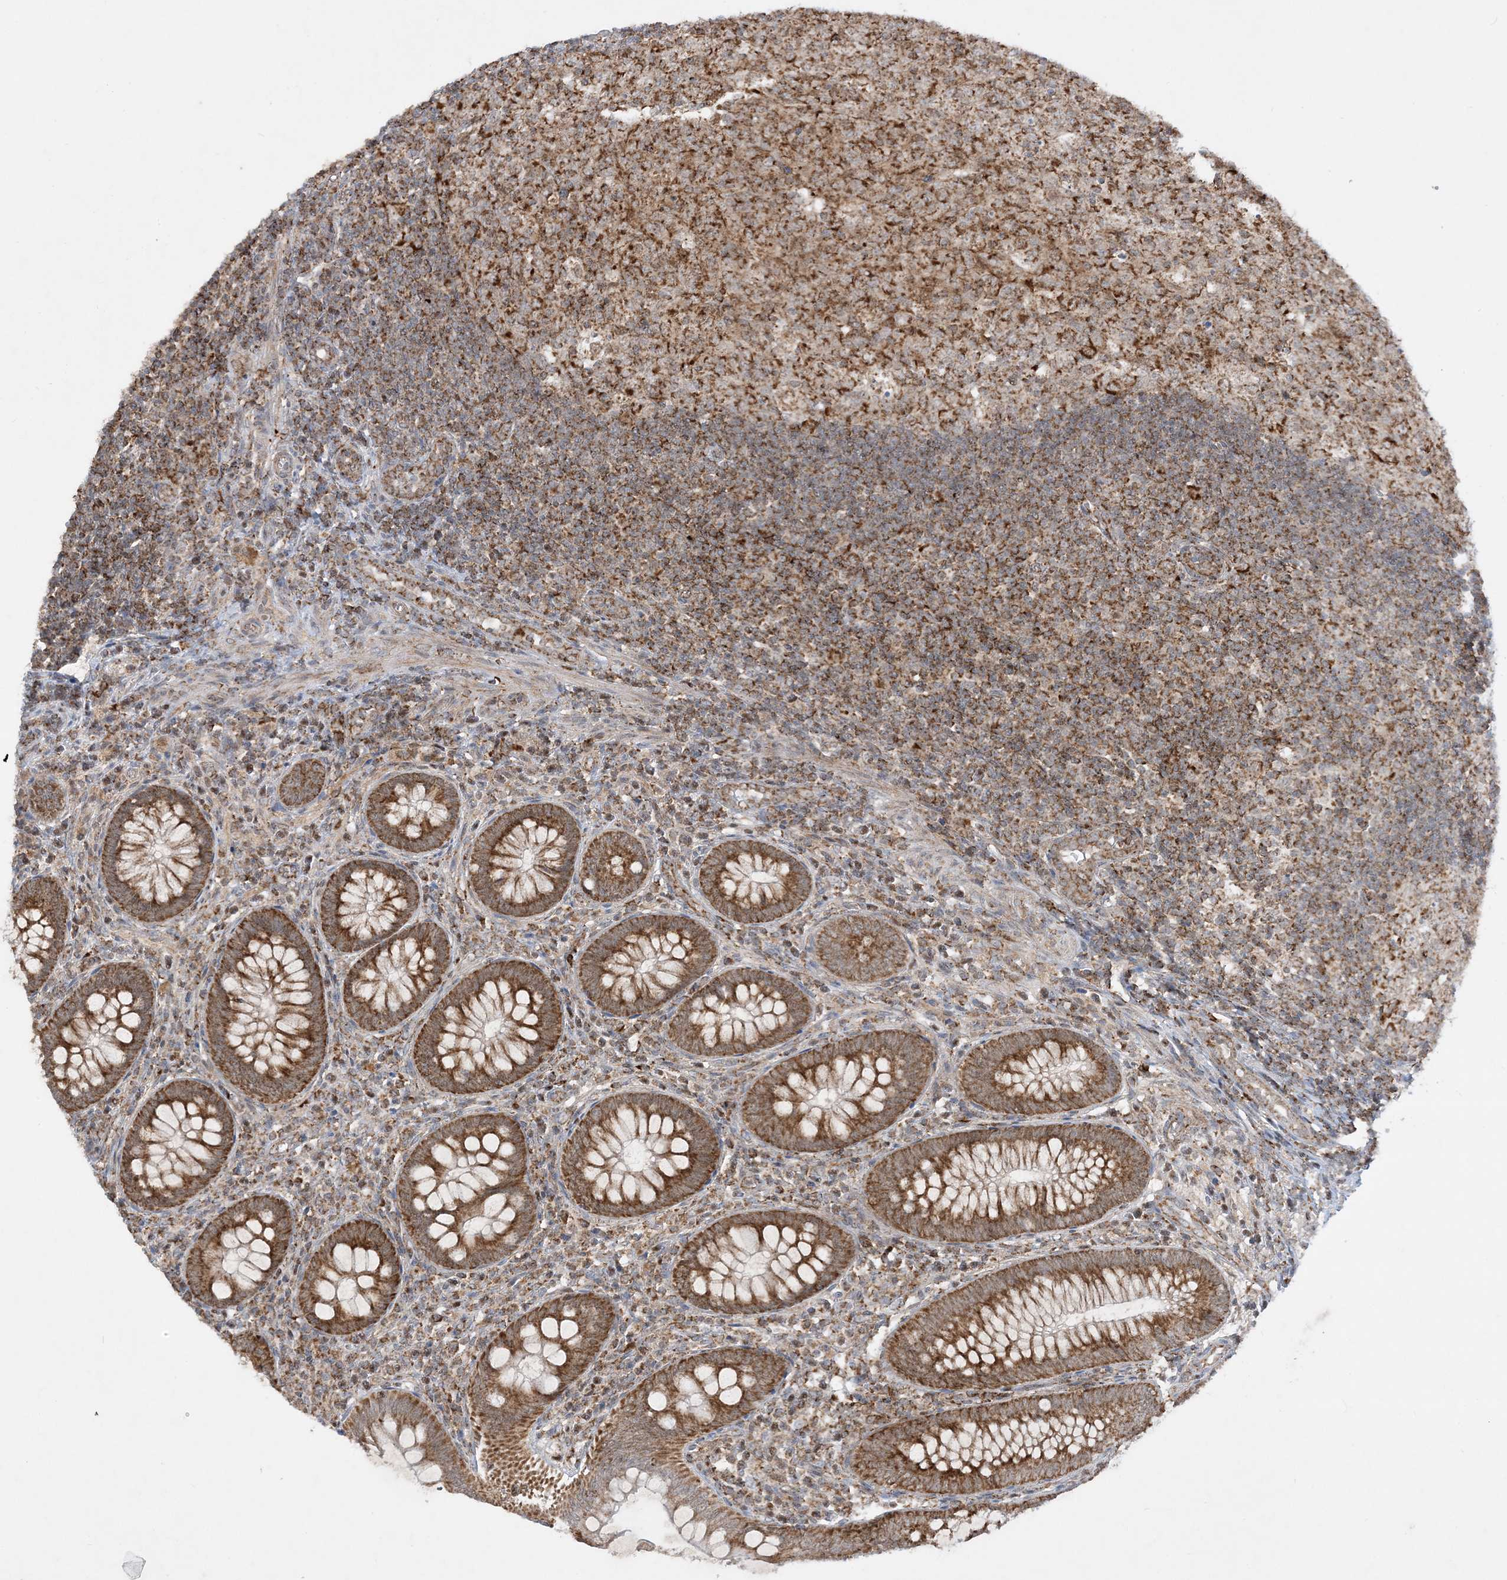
{"staining": {"intensity": "moderate", "quantity": ">75%", "location": "cytoplasmic/membranous"}, "tissue": "appendix", "cell_type": "Glandular cells", "image_type": "normal", "snomed": [{"axis": "morphology", "description": "Normal tissue, NOS"}, {"axis": "topography", "description": "Appendix"}], "caption": "Immunohistochemistry (IHC) staining of unremarkable appendix, which displays medium levels of moderate cytoplasmic/membranous positivity in approximately >75% of glandular cells indicating moderate cytoplasmic/membranous protein expression. The staining was performed using DAB (brown) for protein detection and nuclei were counterstained in hematoxylin (blue).", "gene": "NDUFAF3", "patient": {"sex": "male", "age": 14}}